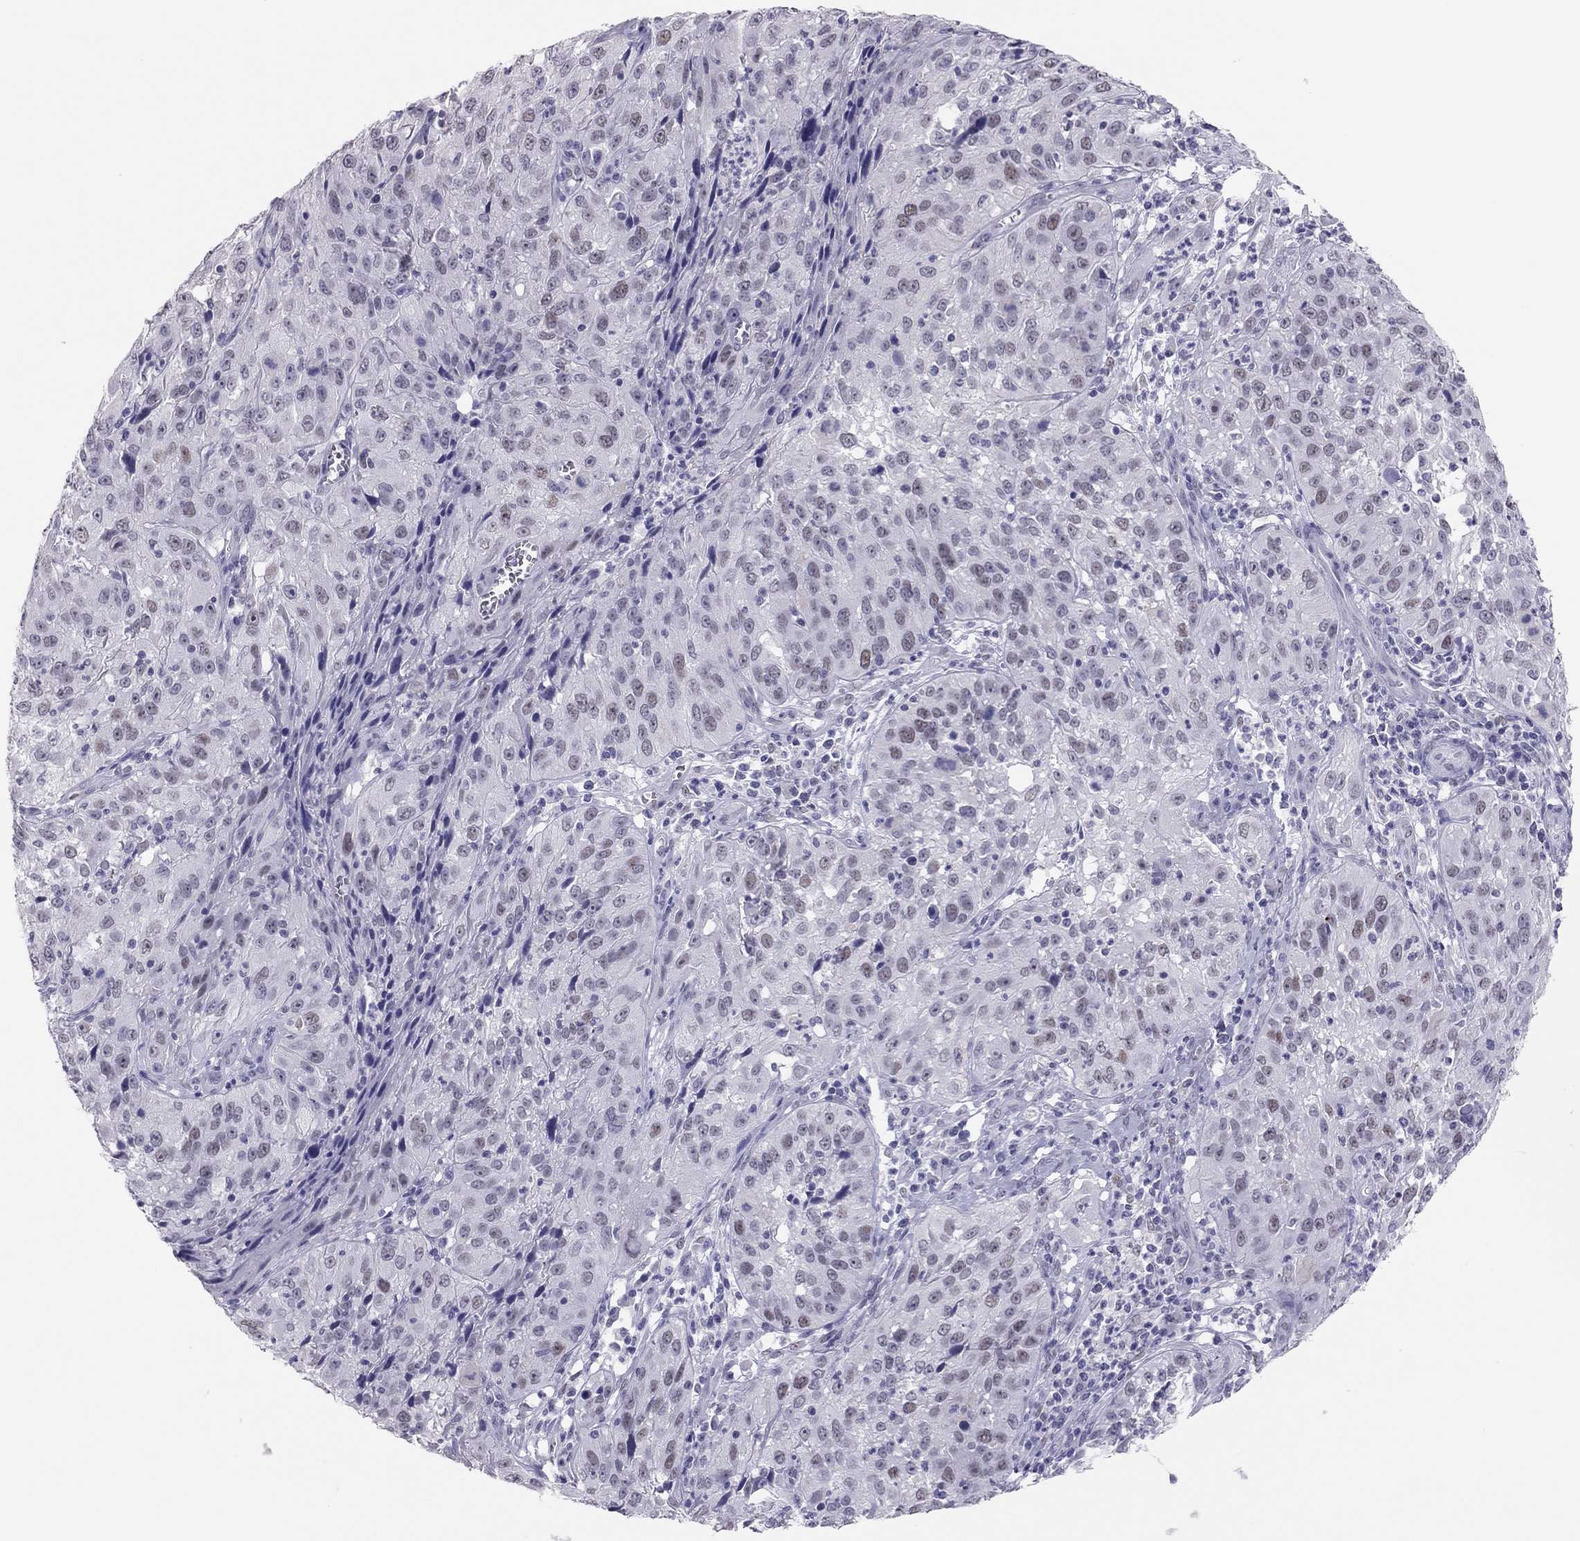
{"staining": {"intensity": "weak", "quantity": "<25%", "location": "nuclear"}, "tissue": "cervical cancer", "cell_type": "Tumor cells", "image_type": "cancer", "snomed": [{"axis": "morphology", "description": "Squamous cell carcinoma, NOS"}, {"axis": "topography", "description": "Cervix"}], "caption": "This is an IHC photomicrograph of human squamous cell carcinoma (cervical). There is no positivity in tumor cells.", "gene": "PHOX2A", "patient": {"sex": "female", "age": 32}}